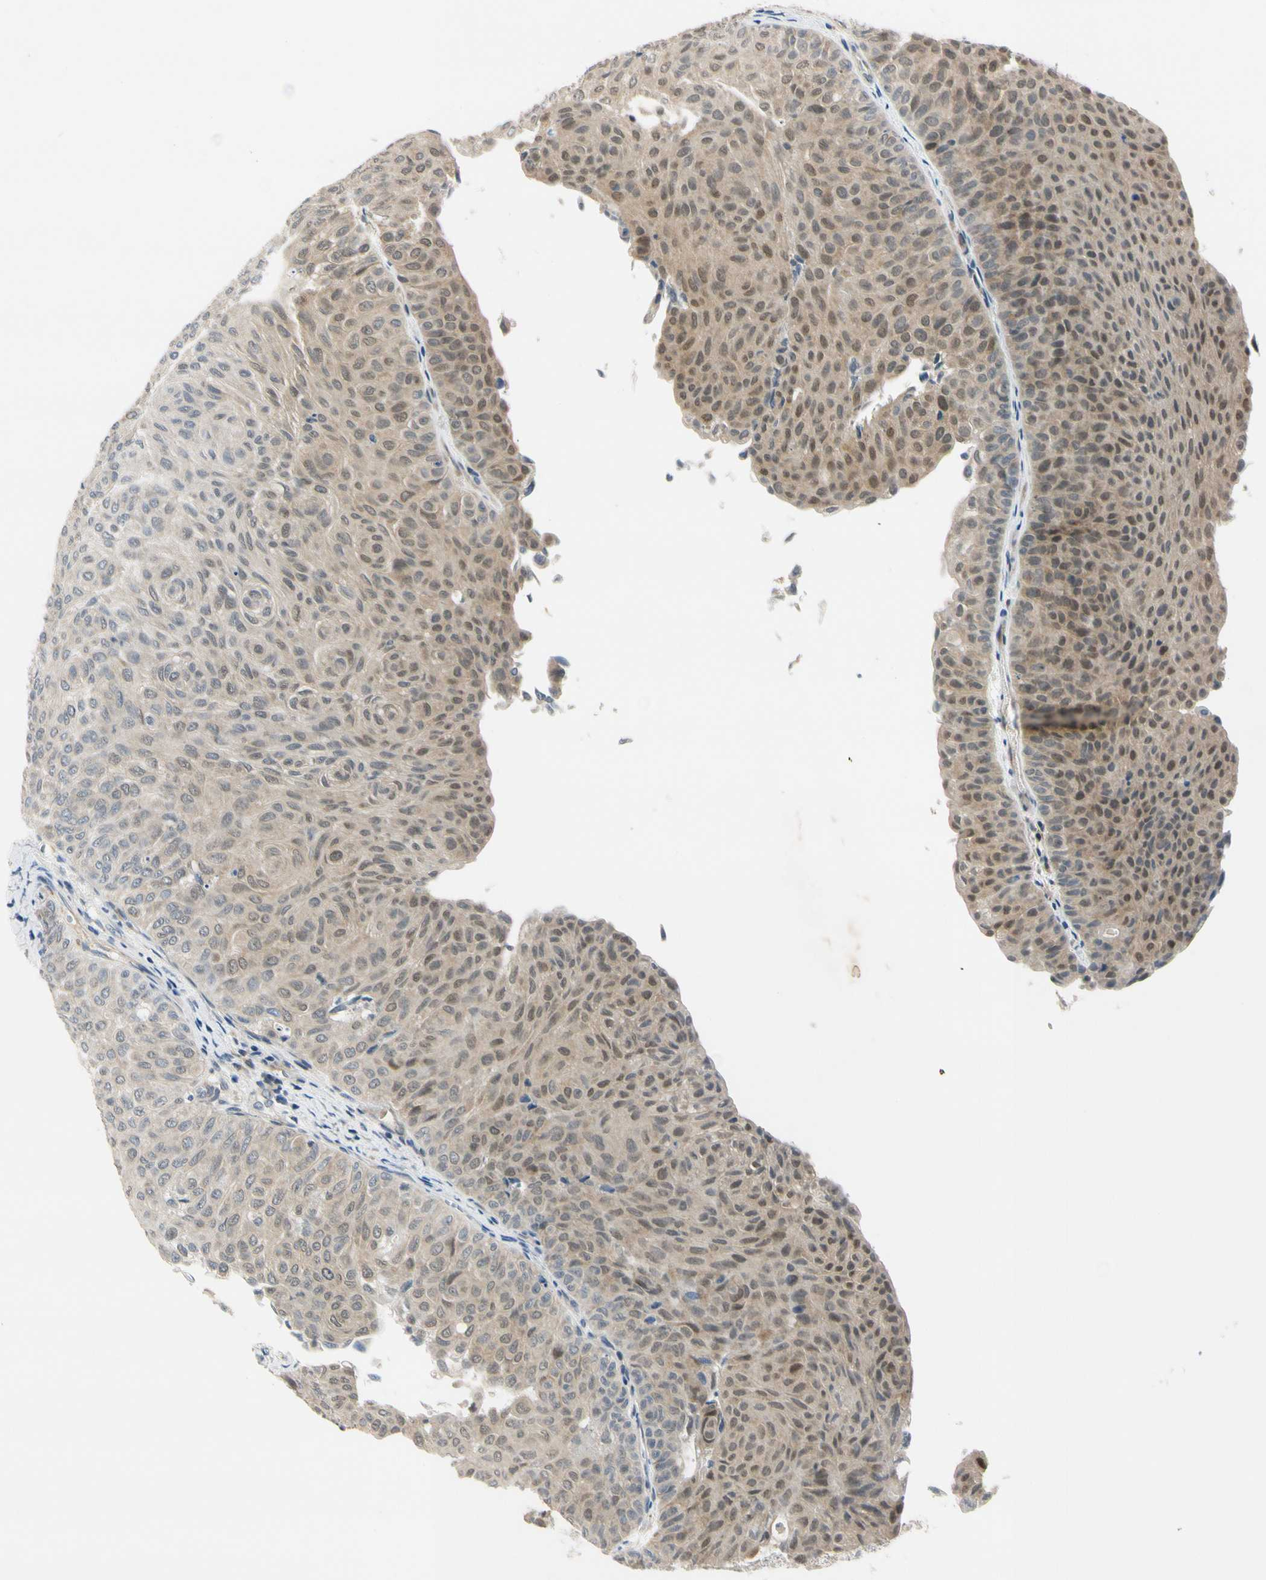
{"staining": {"intensity": "moderate", "quantity": "25%-75%", "location": "cytoplasmic/membranous"}, "tissue": "urothelial cancer", "cell_type": "Tumor cells", "image_type": "cancer", "snomed": [{"axis": "morphology", "description": "Urothelial carcinoma, Low grade"}, {"axis": "topography", "description": "Urinary bladder"}], "caption": "Immunohistochemistry (IHC) (DAB (3,3'-diaminobenzidine)) staining of human urothelial cancer reveals moderate cytoplasmic/membranous protein staining in approximately 25%-75% of tumor cells. The protein of interest is shown in brown color, while the nuclei are stained blue.", "gene": "RPS6KB2", "patient": {"sex": "male", "age": 78}}